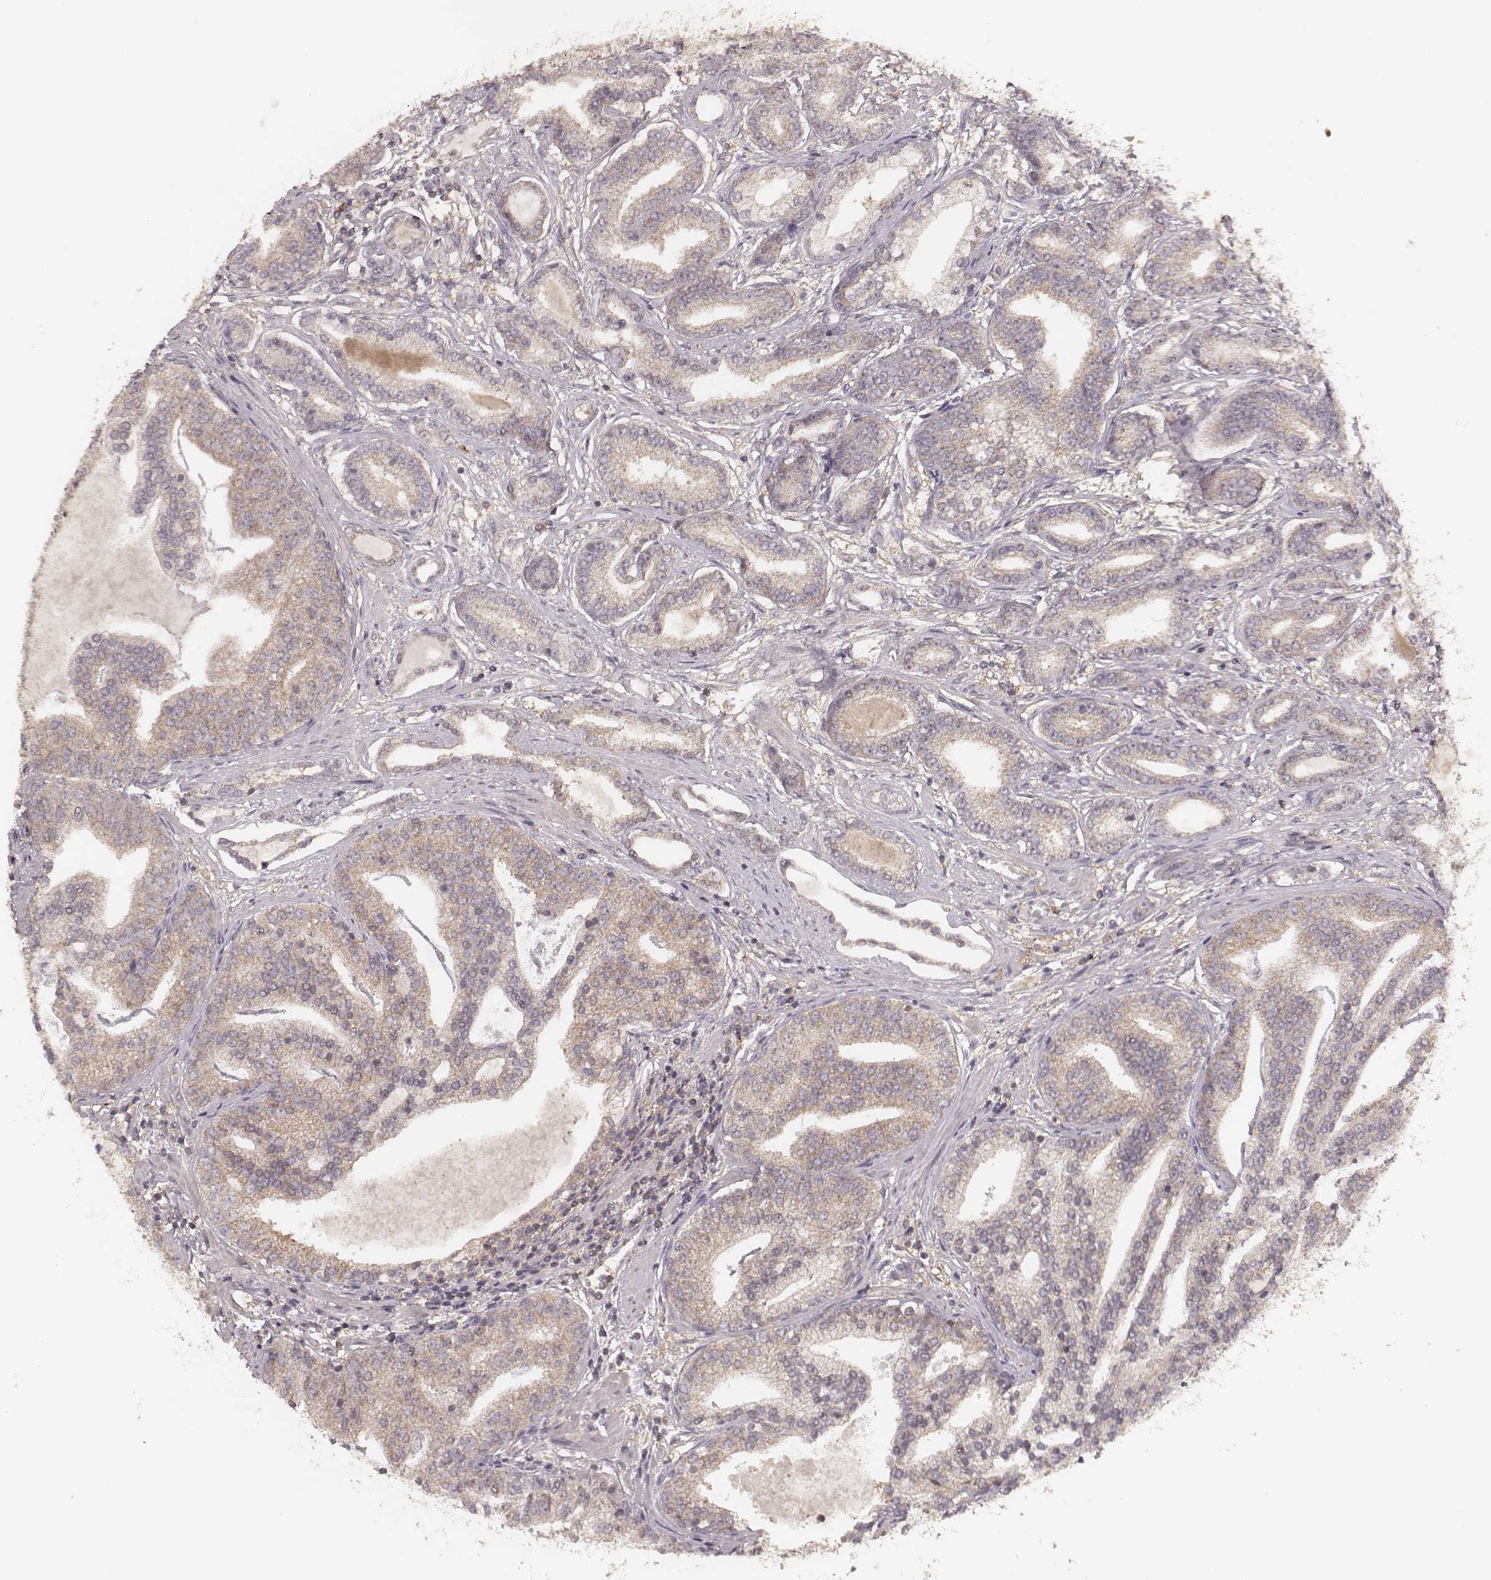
{"staining": {"intensity": "weak", "quantity": "25%-75%", "location": "cytoplasmic/membranous"}, "tissue": "prostate cancer", "cell_type": "Tumor cells", "image_type": "cancer", "snomed": [{"axis": "morphology", "description": "Adenocarcinoma, NOS"}, {"axis": "topography", "description": "Prostate"}], "caption": "This histopathology image shows immunohistochemistry staining of prostate adenocarcinoma, with low weak cytoplasmic/membranous positivity in approximately 25%-75% of tumor cells.", "gene": "CARS1", "patient": {"sex": "male", "age": 64}}